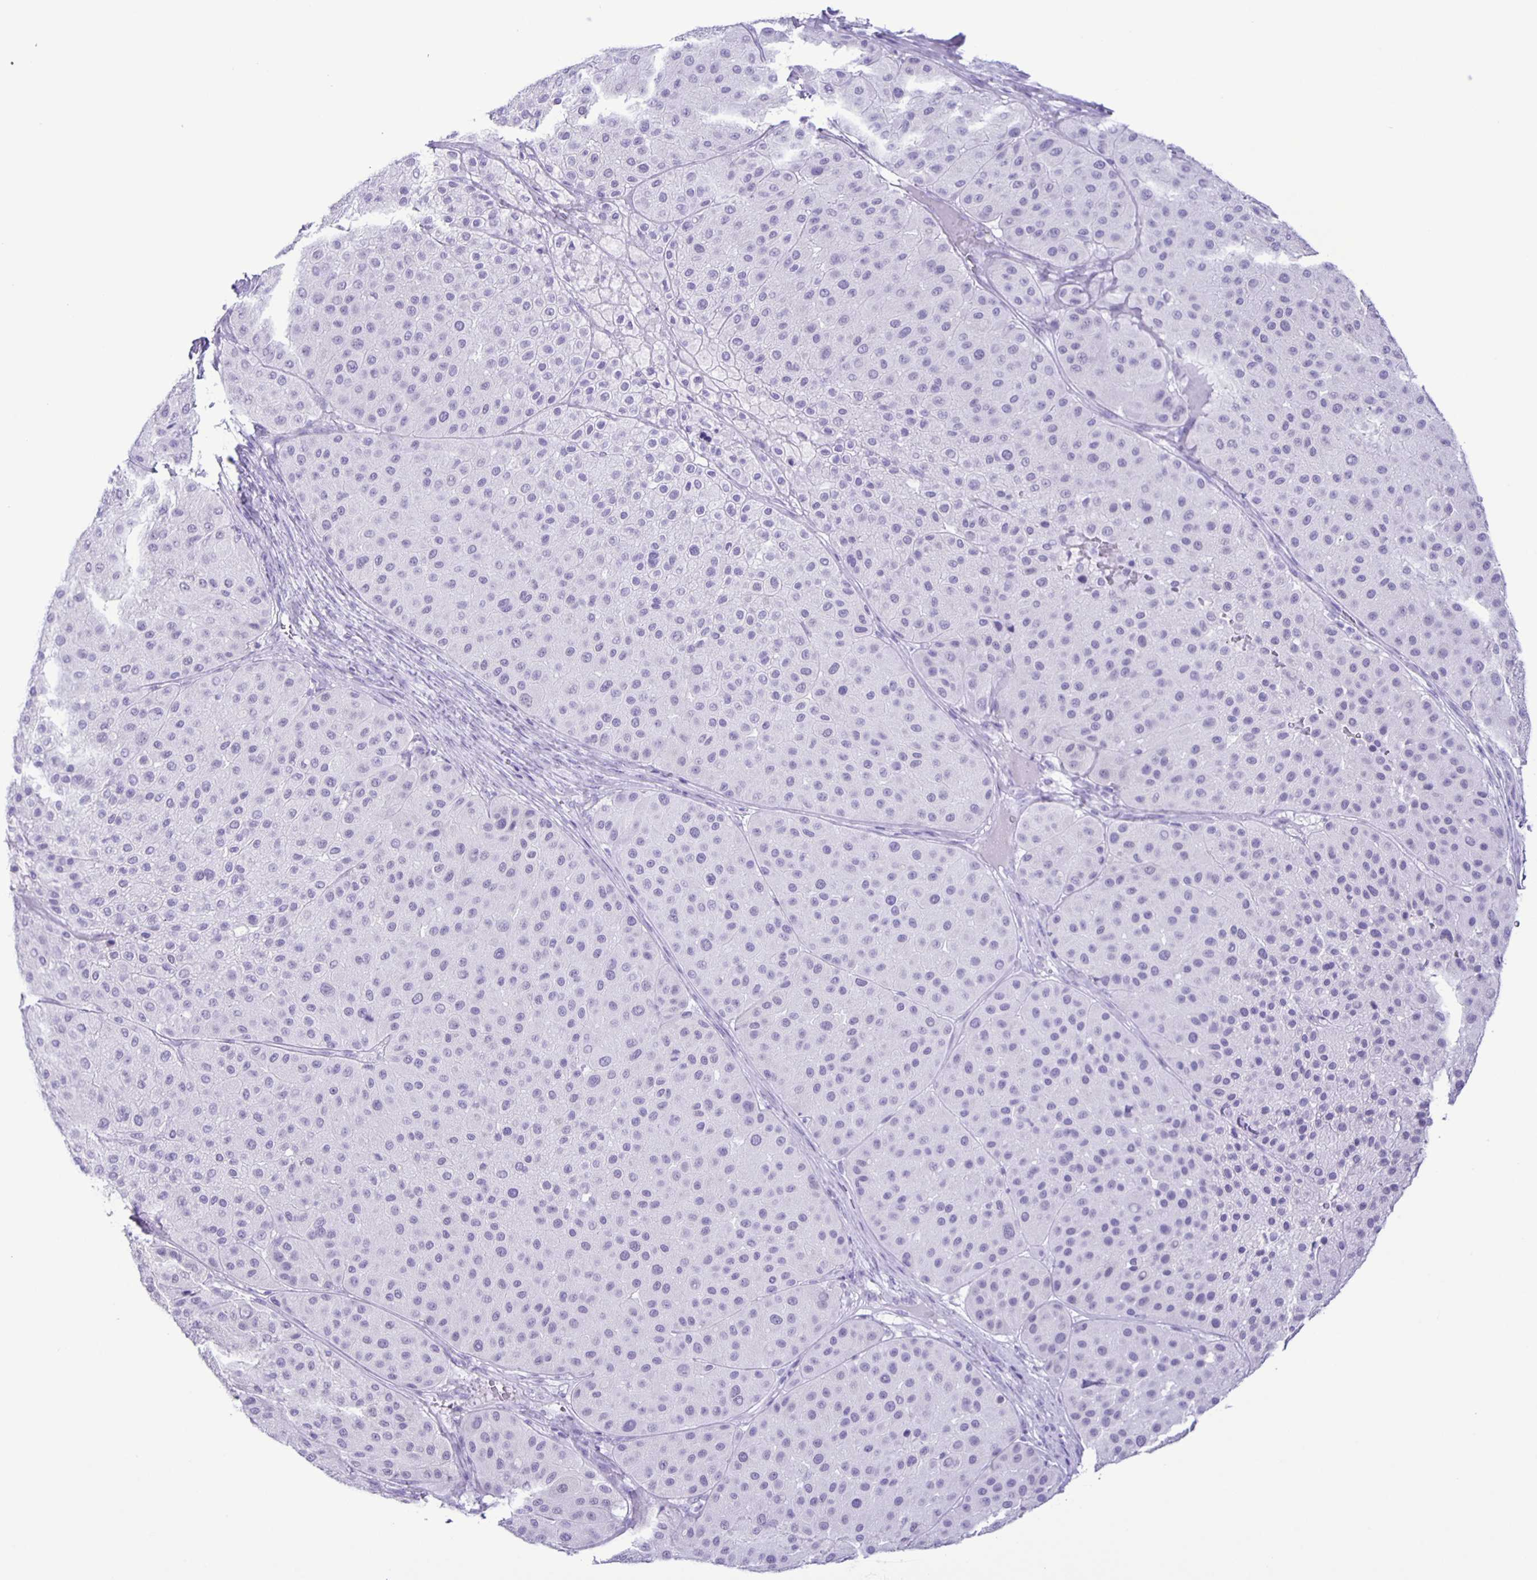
{"staining": {"intensity": "negative", "quantity": "none", "location": "none"}, "tissue": "melanoma", "cell_type": "Tumor cells", "image_type": "cancer", "snomed": [{"axis": "morphology", "description": "Malignant melanoma, Metastatic site"}, {"axis": "topography", "description": "Smooth muscle"}], "caption": "High power microscopy image of an IHC micrograph of melanoma, revealing no significant staining in tumor cells.", "gene": "EZHIP", "patient": {"sex": "male", "age": 41}}